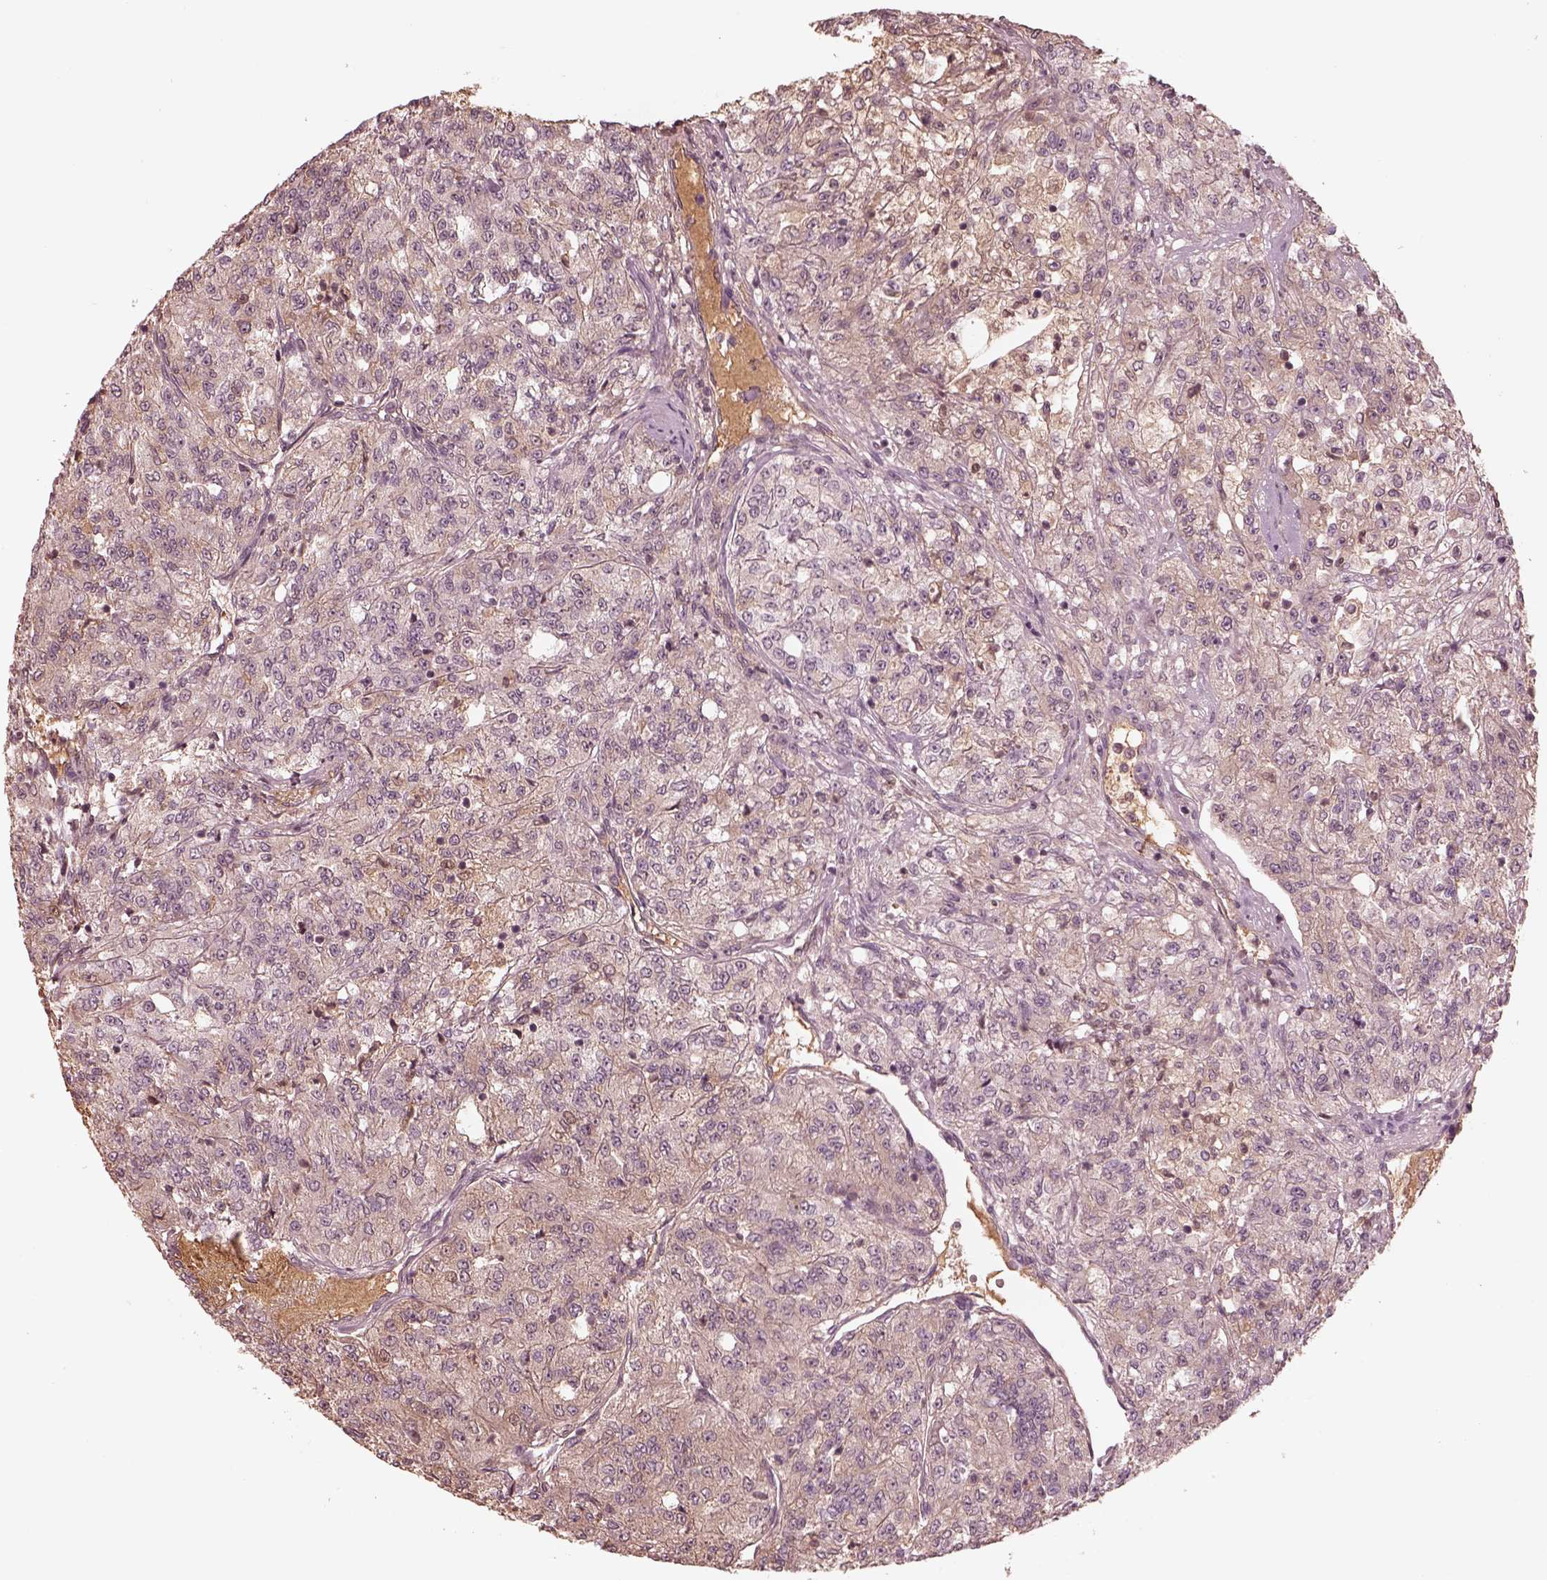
{"staining": {"intensity": "negative", "quantity": "none", "location": "none"}, "tissue": "renal cancer", "cell_type": "Tumor cells", "image_type": "cancer", "snomed": [{"axis": "morphology", "description": "Adenocarcinoma, NOS"}, {"axis": "topography", "description": "Kidney"}], "caption": "Tumor cells show no significant protein staining in adenocarcinoma (renal). (DAB (3,3'-diaminobenzidine) IHC, high magnification).", "gene": "TF", "patient": {"sex": "female", "age": 63}}